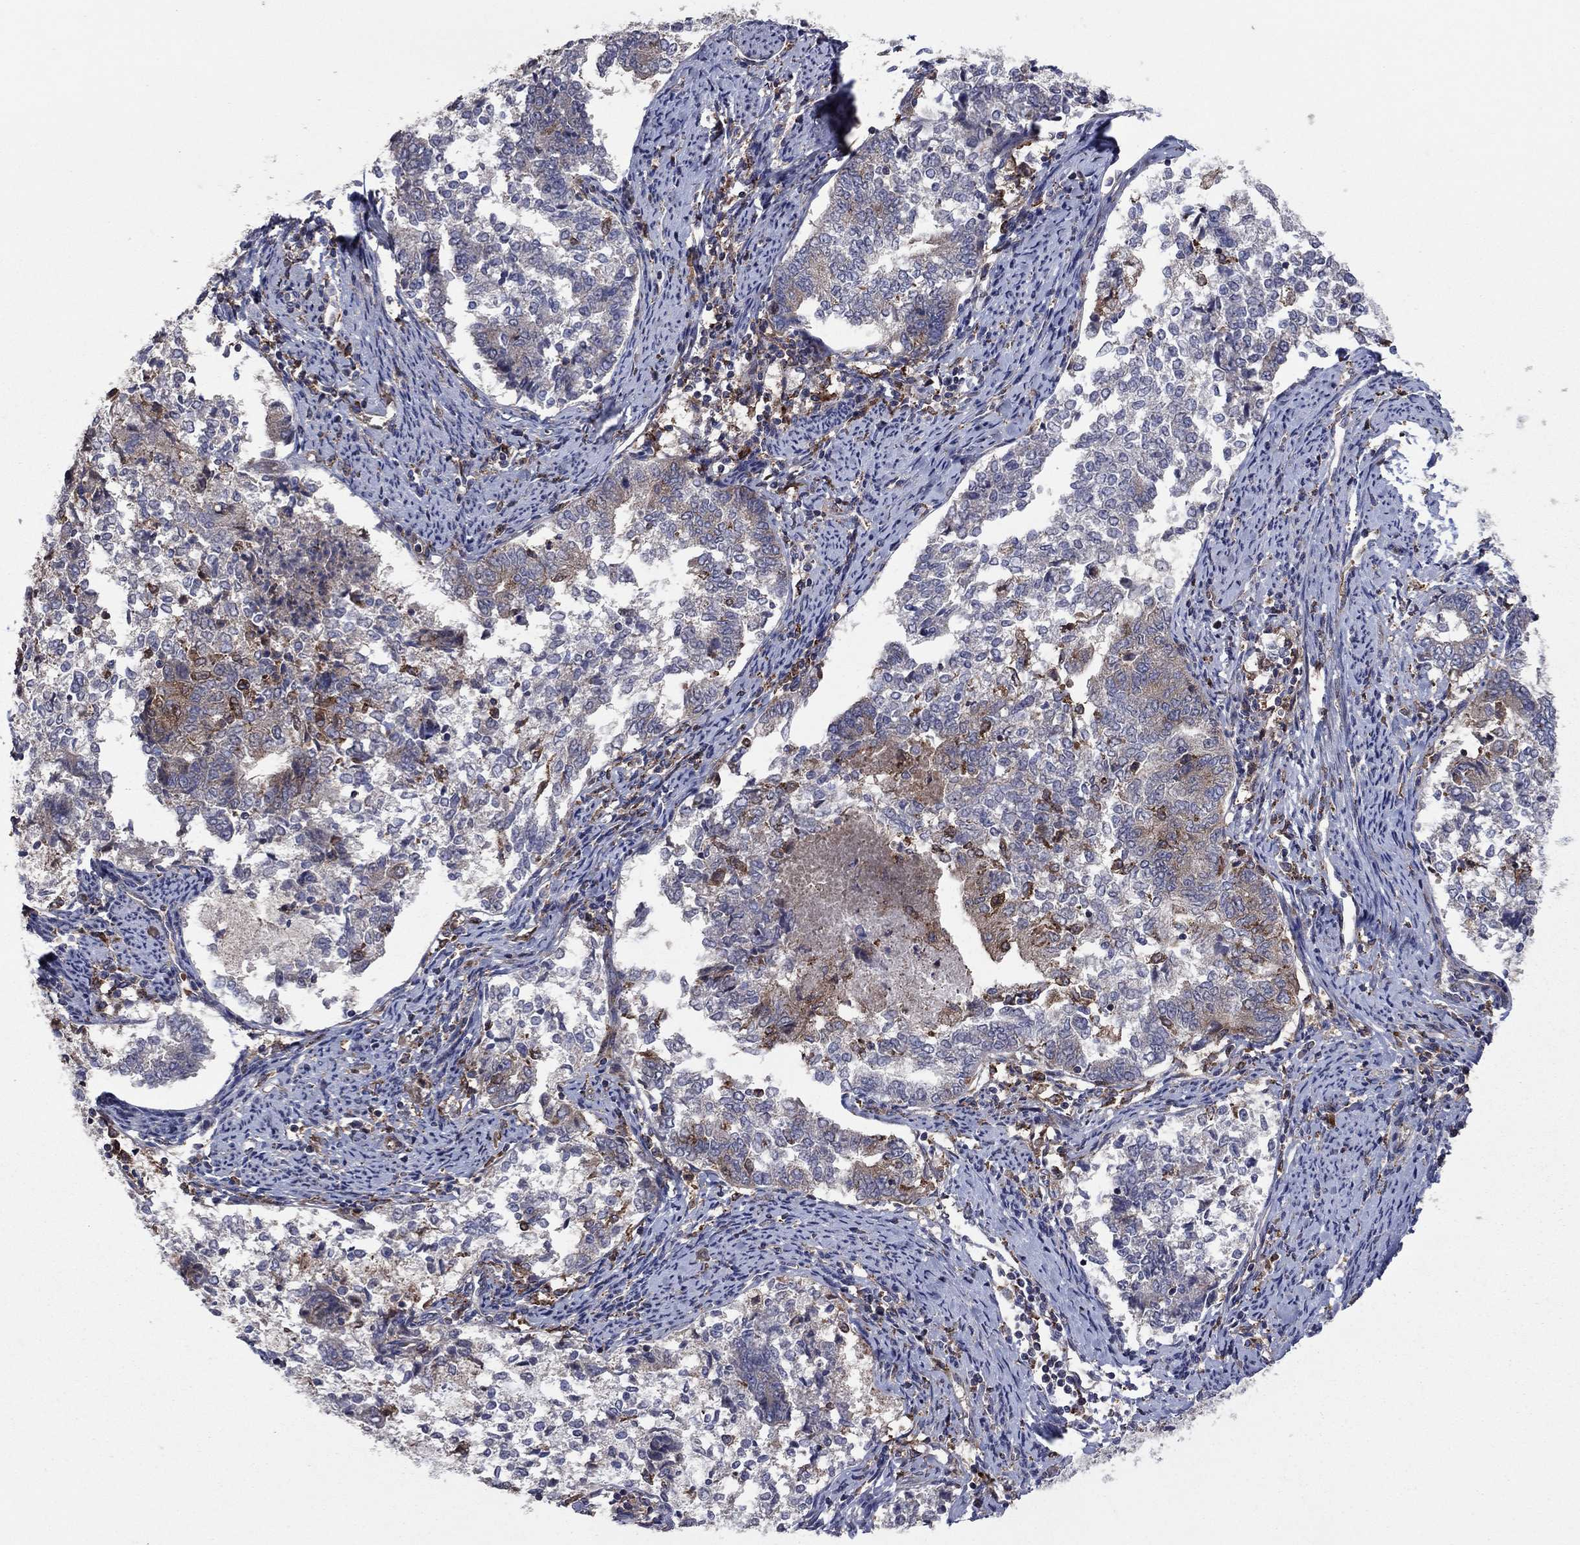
{"staining": {"intensity": "strong", "quantity": "<25%", "location": "cytoplasmic/membranous"}, "tissue": "endometrial cancer", "cell_type": "Tumor cells", "image_type": "cancer", "snomed": [{"axis": "morphology", "description": "Adenocarcinoma, NOS"}, {"axis": "topography", "description": "Endometrium"}], "caption": "A high-resolution micrograph shows immunohistochemistry (IHC) staining of endometrial cancer (adenocarcinoma), which exhibits strong cytoplasmic/membranous expression in about <25% of tumor cells.", "gene": "MEA1", "patient": {"sex": "female", "age": 65}}